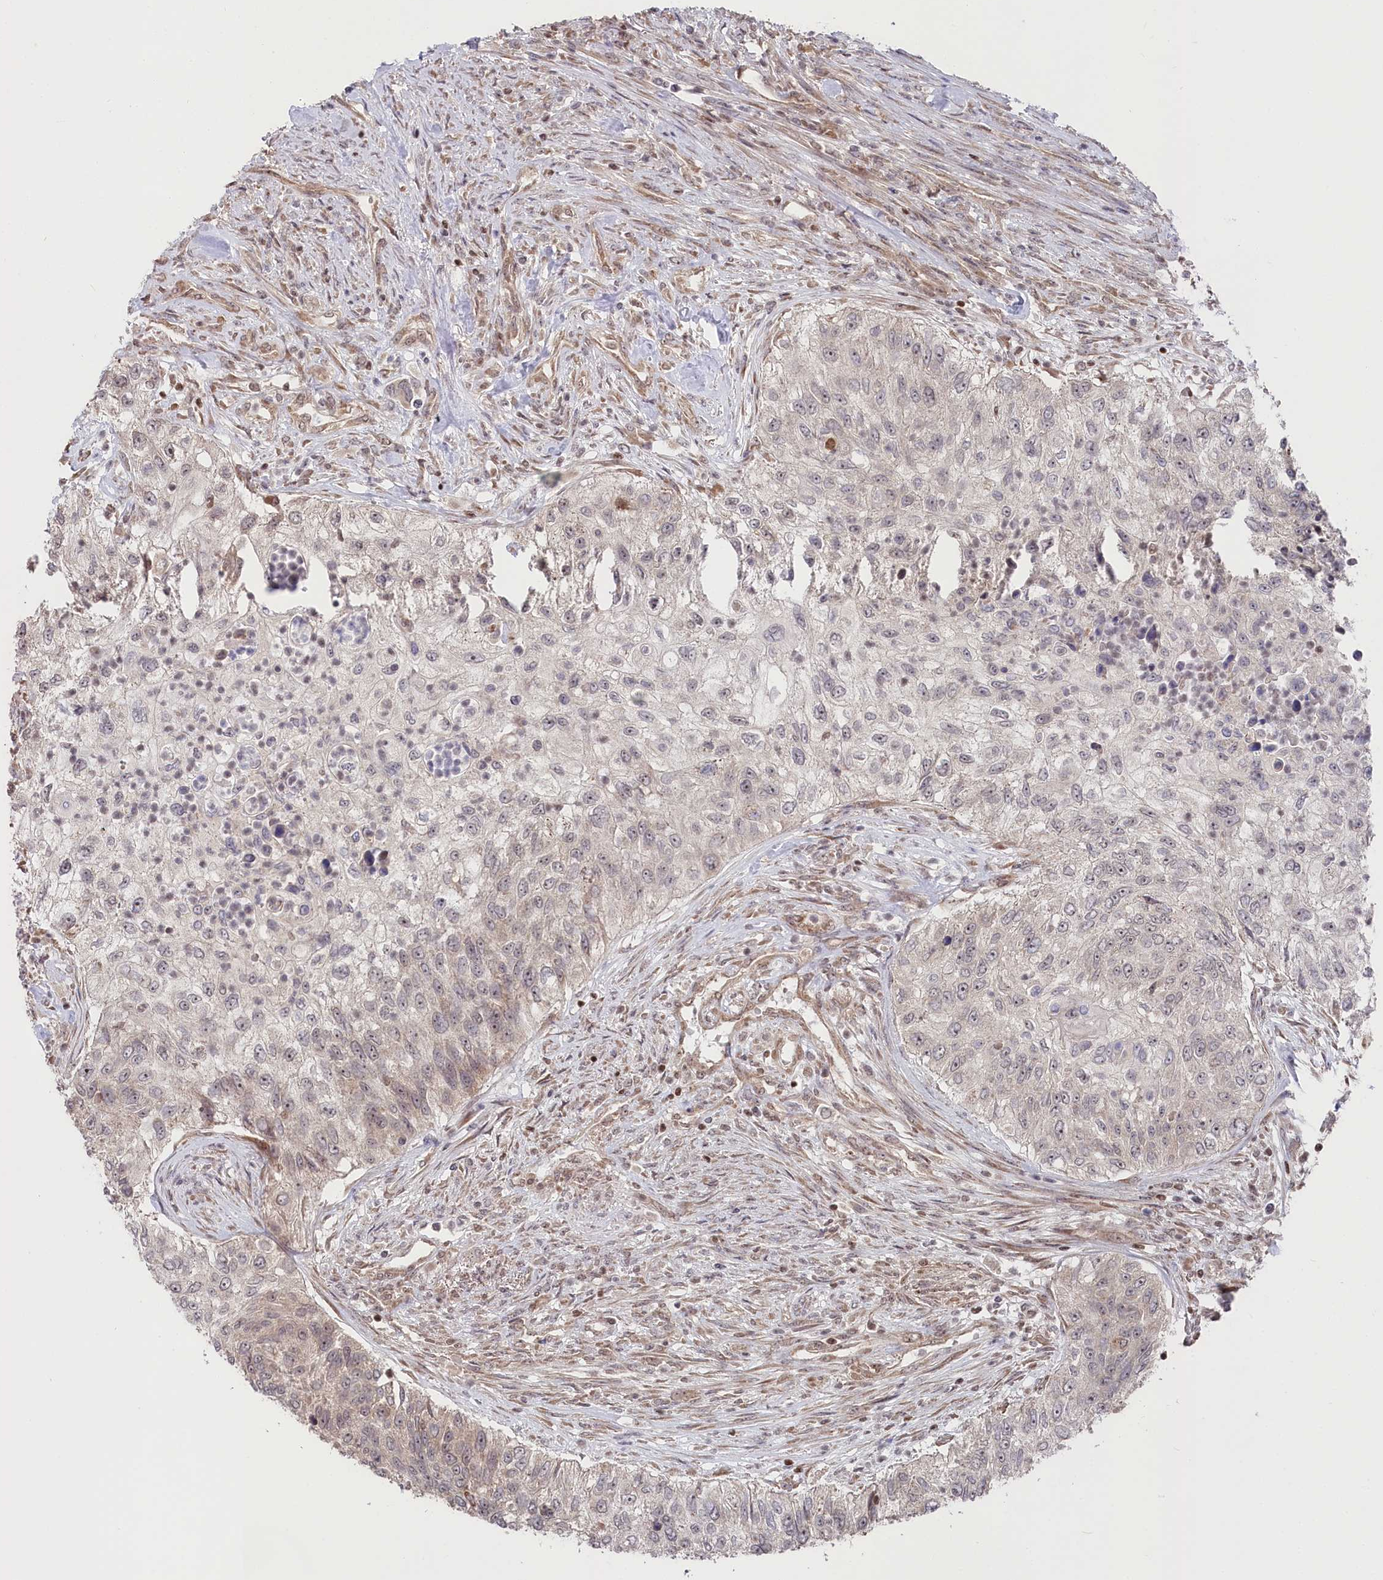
{"staining": {"intensity": "weak", "quantity": "<25%", "location": "cytoplasmic/membranous"}, "tissue": "urothelial cancer", "cell_type": "Tumor cells", "image_type": "cancer", "snomed": [{"axis": "morphology", "description": "Urothelial carcinoma, High grade"}, {"axis": "topography", "description": "Urinary bladder"}], "caption": "A high-resolution photomicrograph shows immunohistochemistry (IHC) staining of high-grade urothelial carcinoma, which exhibits no significant expression in tumor cells.", "gene": "CGGBP1", "patient": {"sex": "female", "age": 60}}